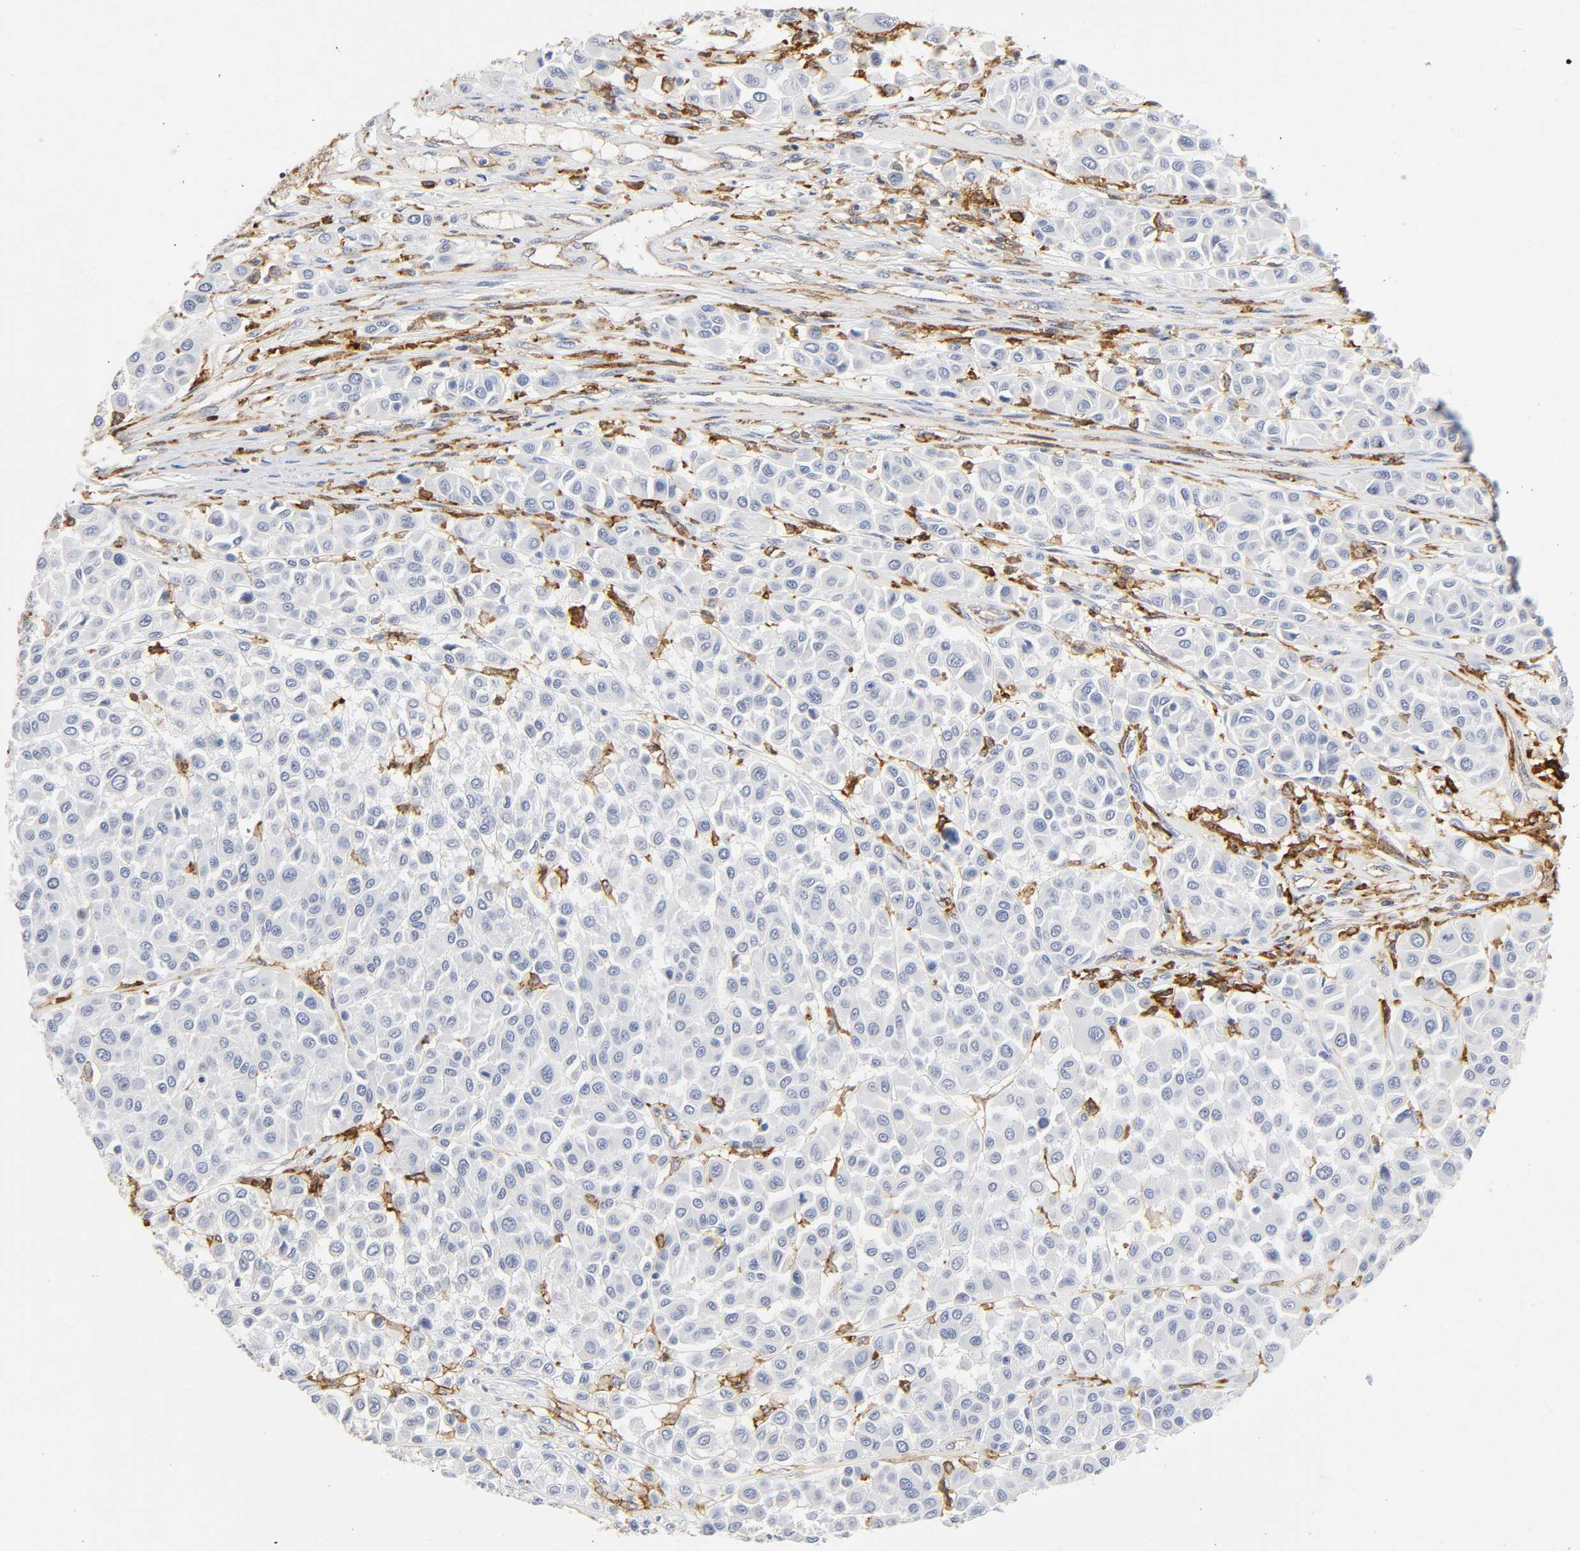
{"staining": {"intensity": "negative", "quantity": "none", "location": "none"}, "tissue": "melanoma", "cell_type": "Tumor cells", "image_type": "cancer", "snomed": [{"axis": "morphology", "description": "Malignant melanoma, Metastatic site"}, {"axis": "topography", "description": "Soft tissue"}], "caption": "Protein analysis of malignant melanoma (metastatic site) shows no significant expression in tumor cells.", "gene": "LYN", "patient": {"sex": "male", "age": 41}}